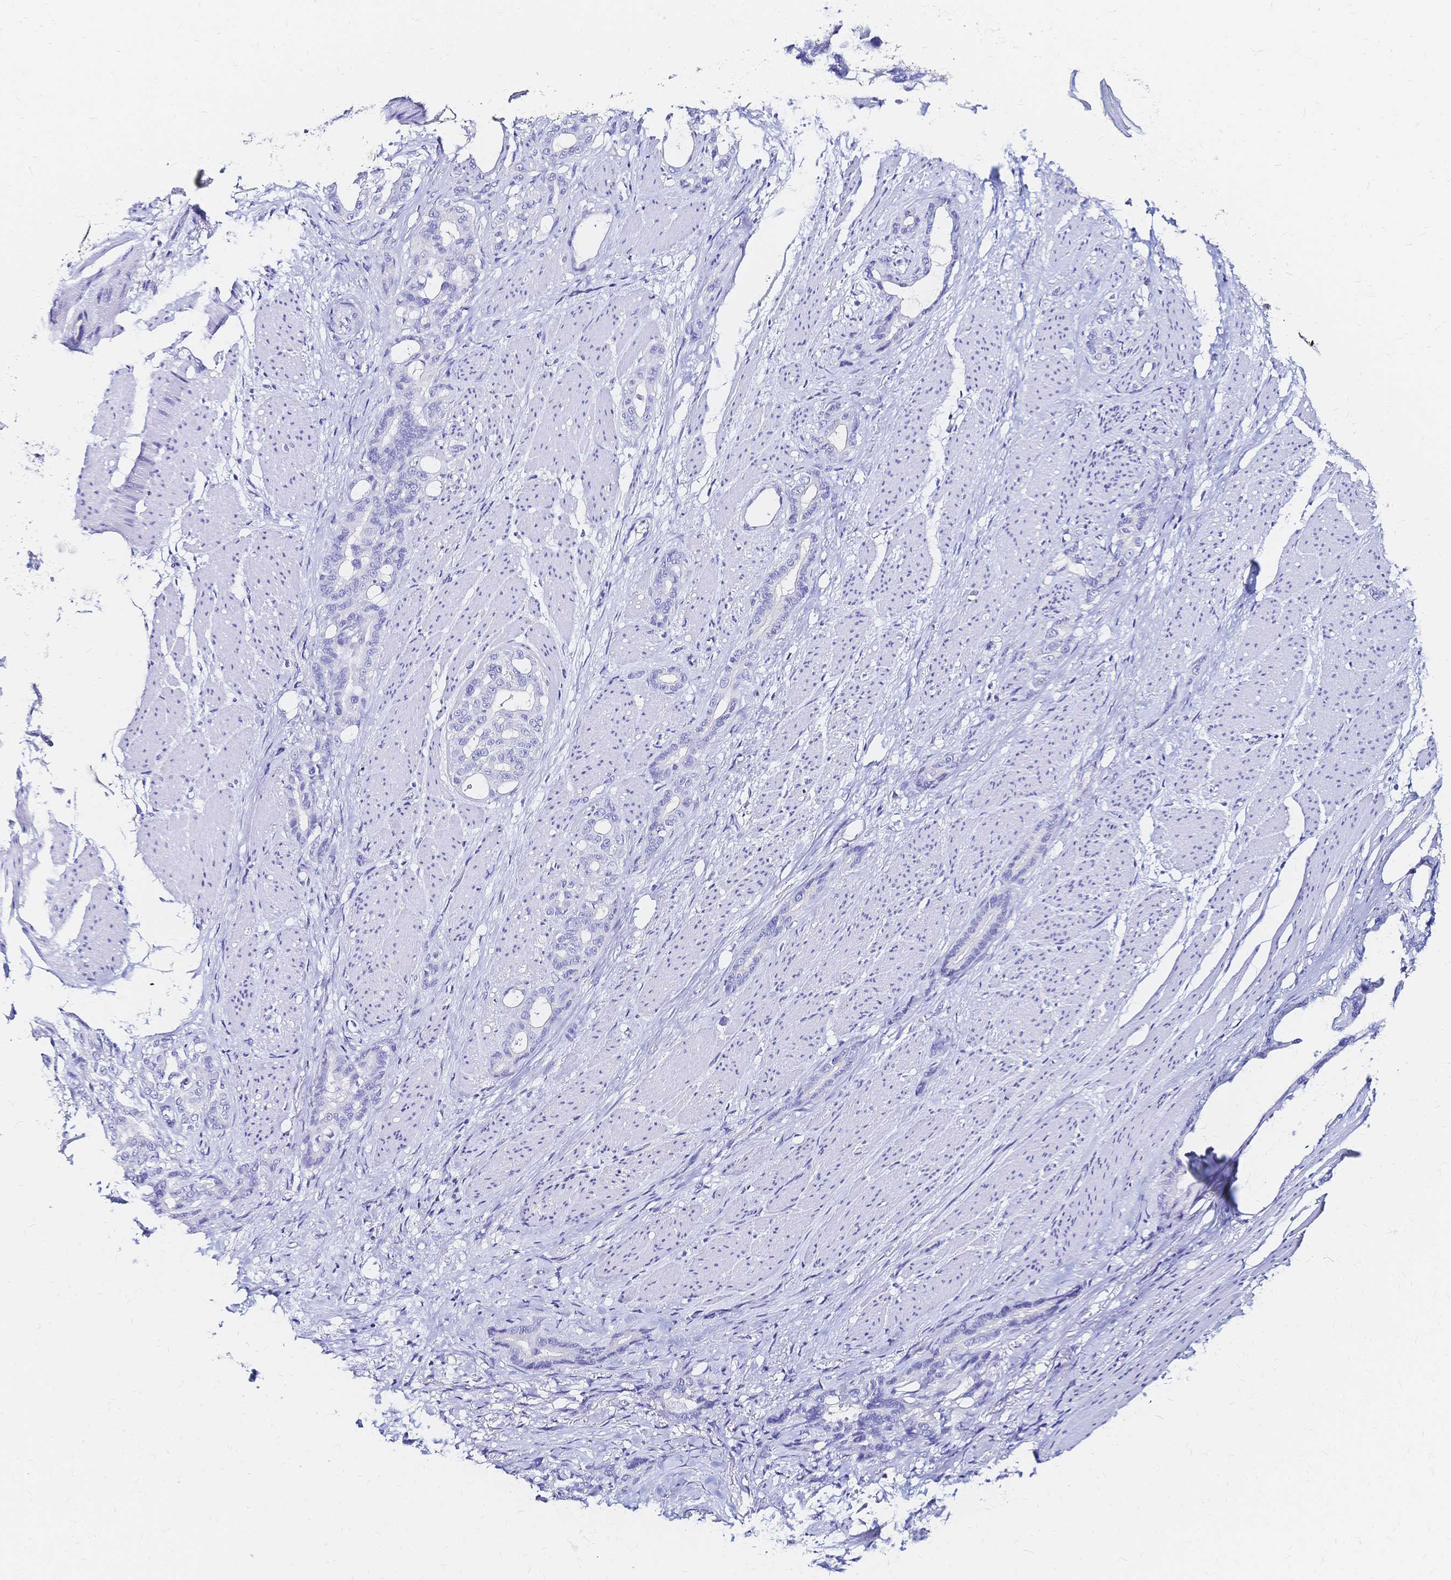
{"staining": {"intensity": "negative", "quantity": "none", "location": "none"}, "tissue": "stomach cancer", "cell_type": "Tumor cells", "image_type": "cancer", "snomed": [{"axis": "morphology", "description": "Normal tissue, NOS"}, {"axis": "morphology", "description": "Adenocarcinoma, NOS"}, {"axis": "topography", "description": "Esophagus"}, {"axis": "topography", "description": "Stomach, upper"}], "caption": "Tumor cells show no significant staining in stomach cancer (adenocarcinoma).", "gene": "SLC5A1", "patient": {"sex": "male", "age": 62}}